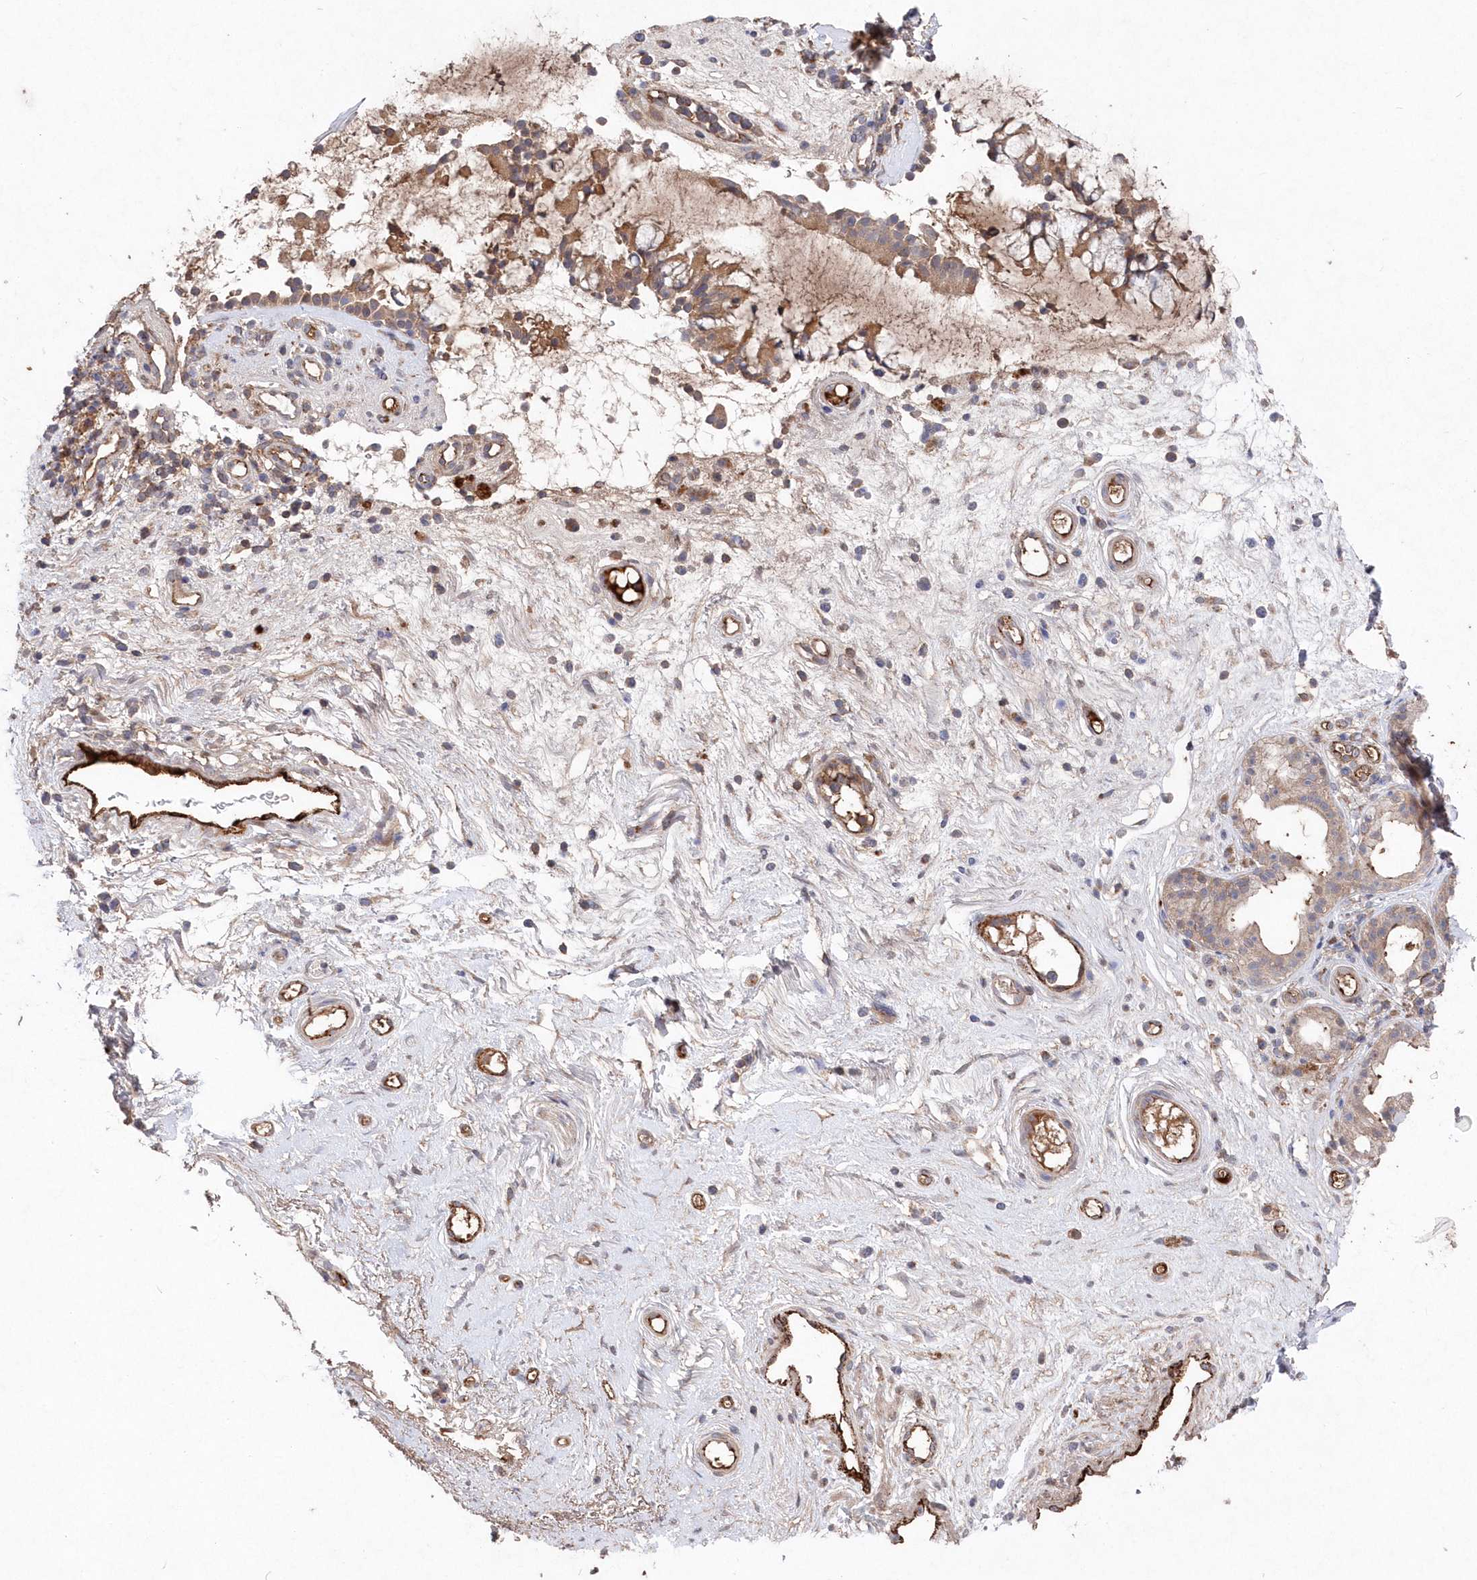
{"staining": {"intensity": "moderate", "quantity": ">75%", "location": "cytoplasmic/membranous"}, "tissue": "nasopharynx", "cell_type": "Respiratory epithelial cells", "image_type": "normal", "snomed": [{"axis": "morphology", "description": "Normal tissue, NOS"}, {"axis": "morphology", "description": "Inflammation, NOS"}, {"axis": "morphology", "description": "Malignant melanoma, Metastatic site"}, {"axis": "topography", "description": "Nasopharynx"}], "caption": "High-magnification brightfield microscopy of benign nasopharynx stained with DAB (3,3'-diaminobenzidine) (brown) and counterstained with hematoxylin (blue). respiratory epithelial cells exhibit moderate cytoplasmic/membranous staining is appreciated in about>75% of cells. The protein of interest is shown in brown color, while the nuclei are stained blue.", "gene": "ABHD14B", "patient": {"sex": "male", "age": 70}}